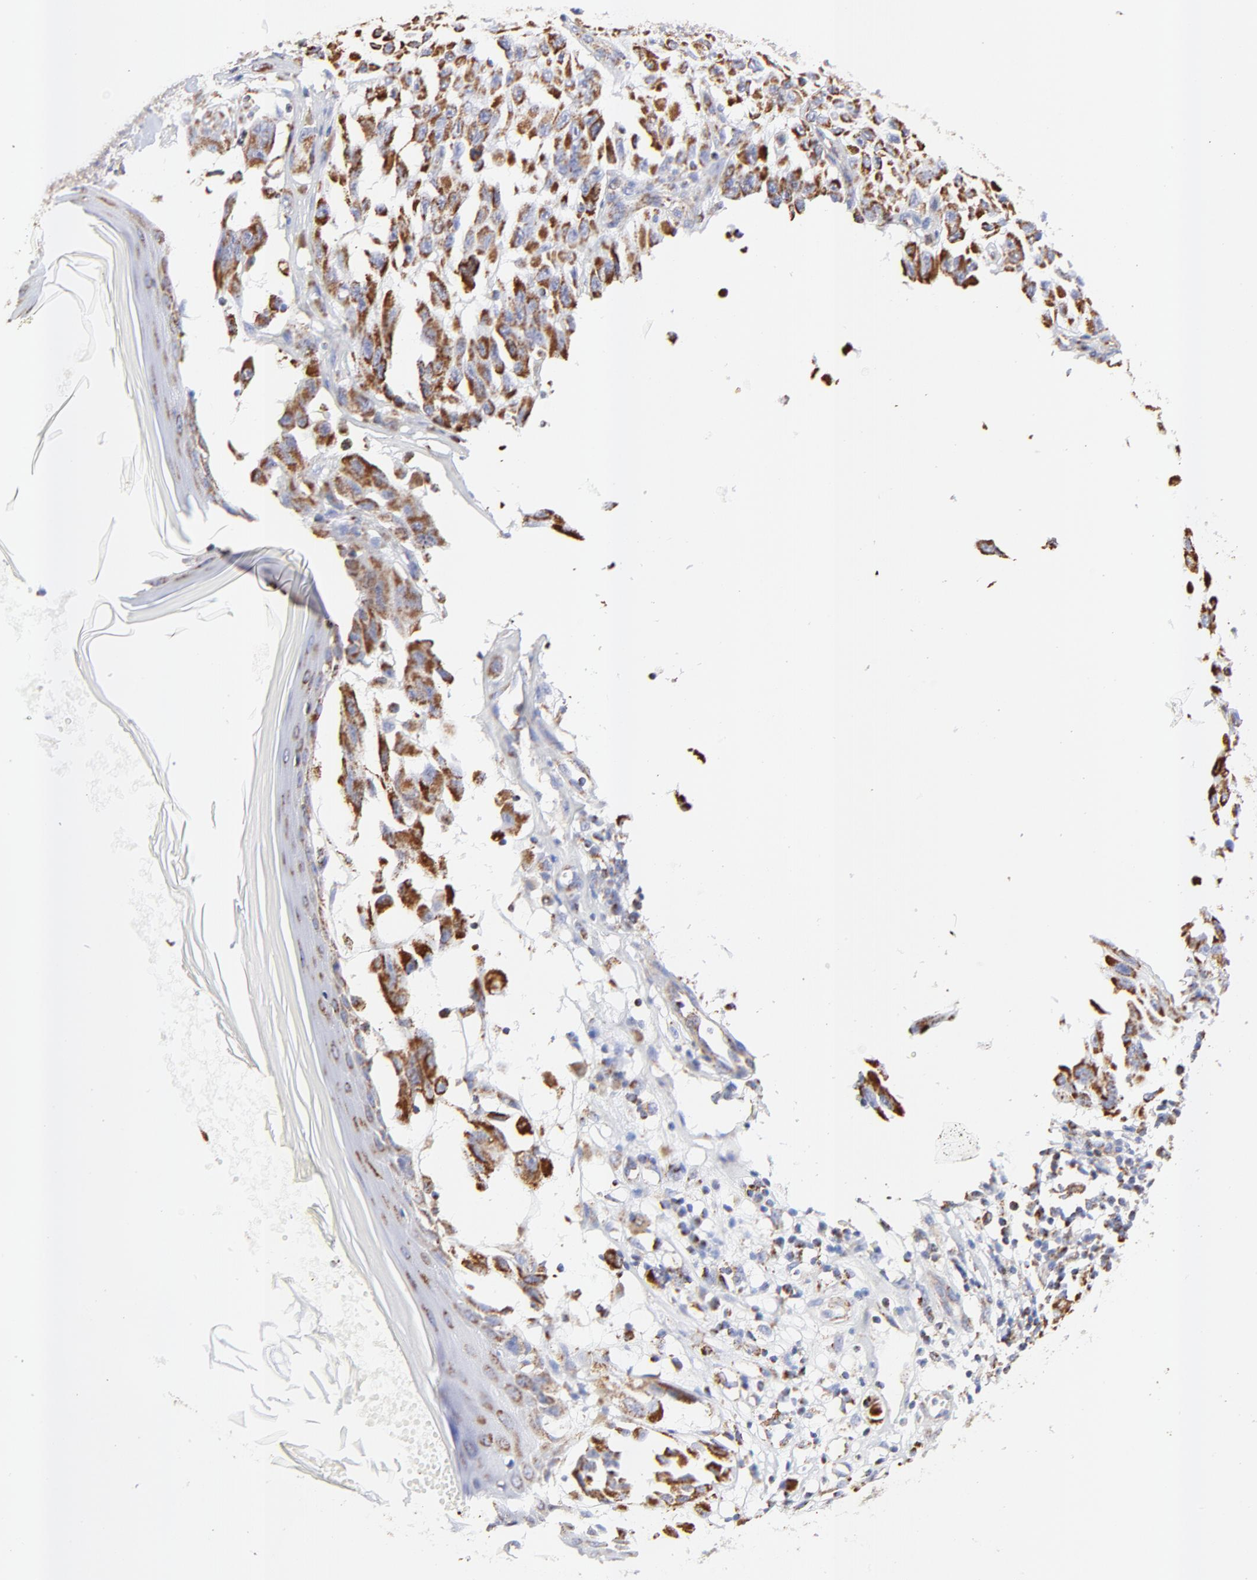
{"staining": {"intensity": "moderate", "quantity": ">75%", "location": "cytoplasmic/membranous"}, "tissue": "melanoma", "cell_type": "Tumor cells", "image_type": "cancer", "snomed": [{"axis": "morphology", "description": "Malignant melanoma, NOS"}, {"axis": "topography", "description": "Skin"}], "caption": "IHC photomicrograph of human malignant melanoma stained for a protein (brown), which demonstrates medium levels of moderate cytoplasmic/membranous staining in about >75% of tumor cells.", "gene": "COX4I1", "patient": {"sex": "male", "age": 30}}